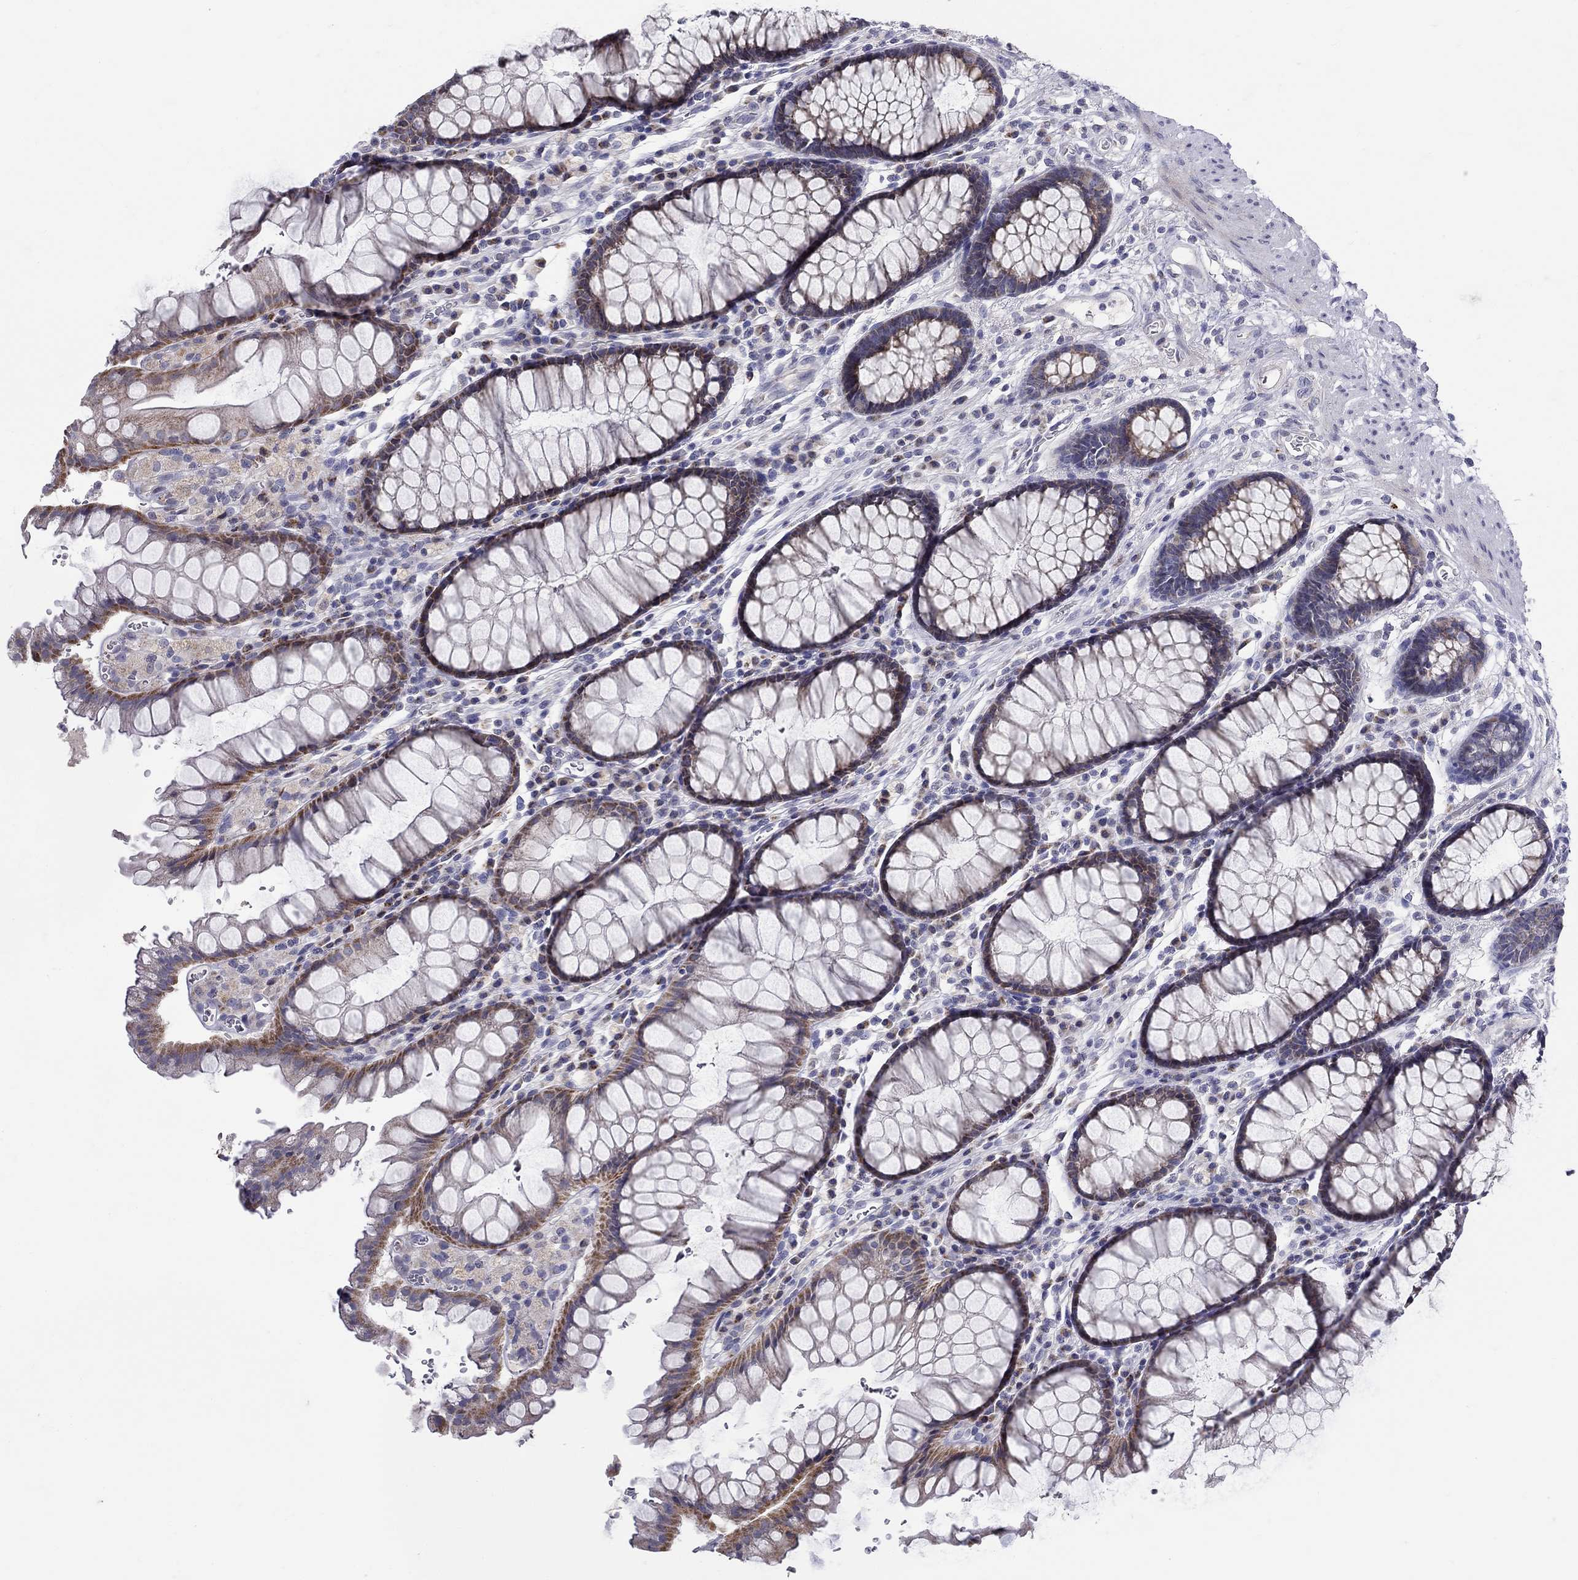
{"staining": {"intensity": "moderate", "quantity": "25%-75%", "location": "cytoplasmic/membranous"}, "tissue": "rectum", "cell_type": "Glandular cells", "image_type": "normal", "snomed": [{"axis": "morphology", "description": "Normal tissue, NOS"}, {"axis": "topography", "description": "Rectum"}], "caption": "The histopathology image displays a brown stain indicating the presence of a protein in the cytoplasmic/membranous of glandular cells in rectum. Immunohistochemistry (ihc) stains the protein of interest in brown and the nuclei are stained blue.", "gene": "HMX2", "patient": {"sex": "female", "age": 68}}